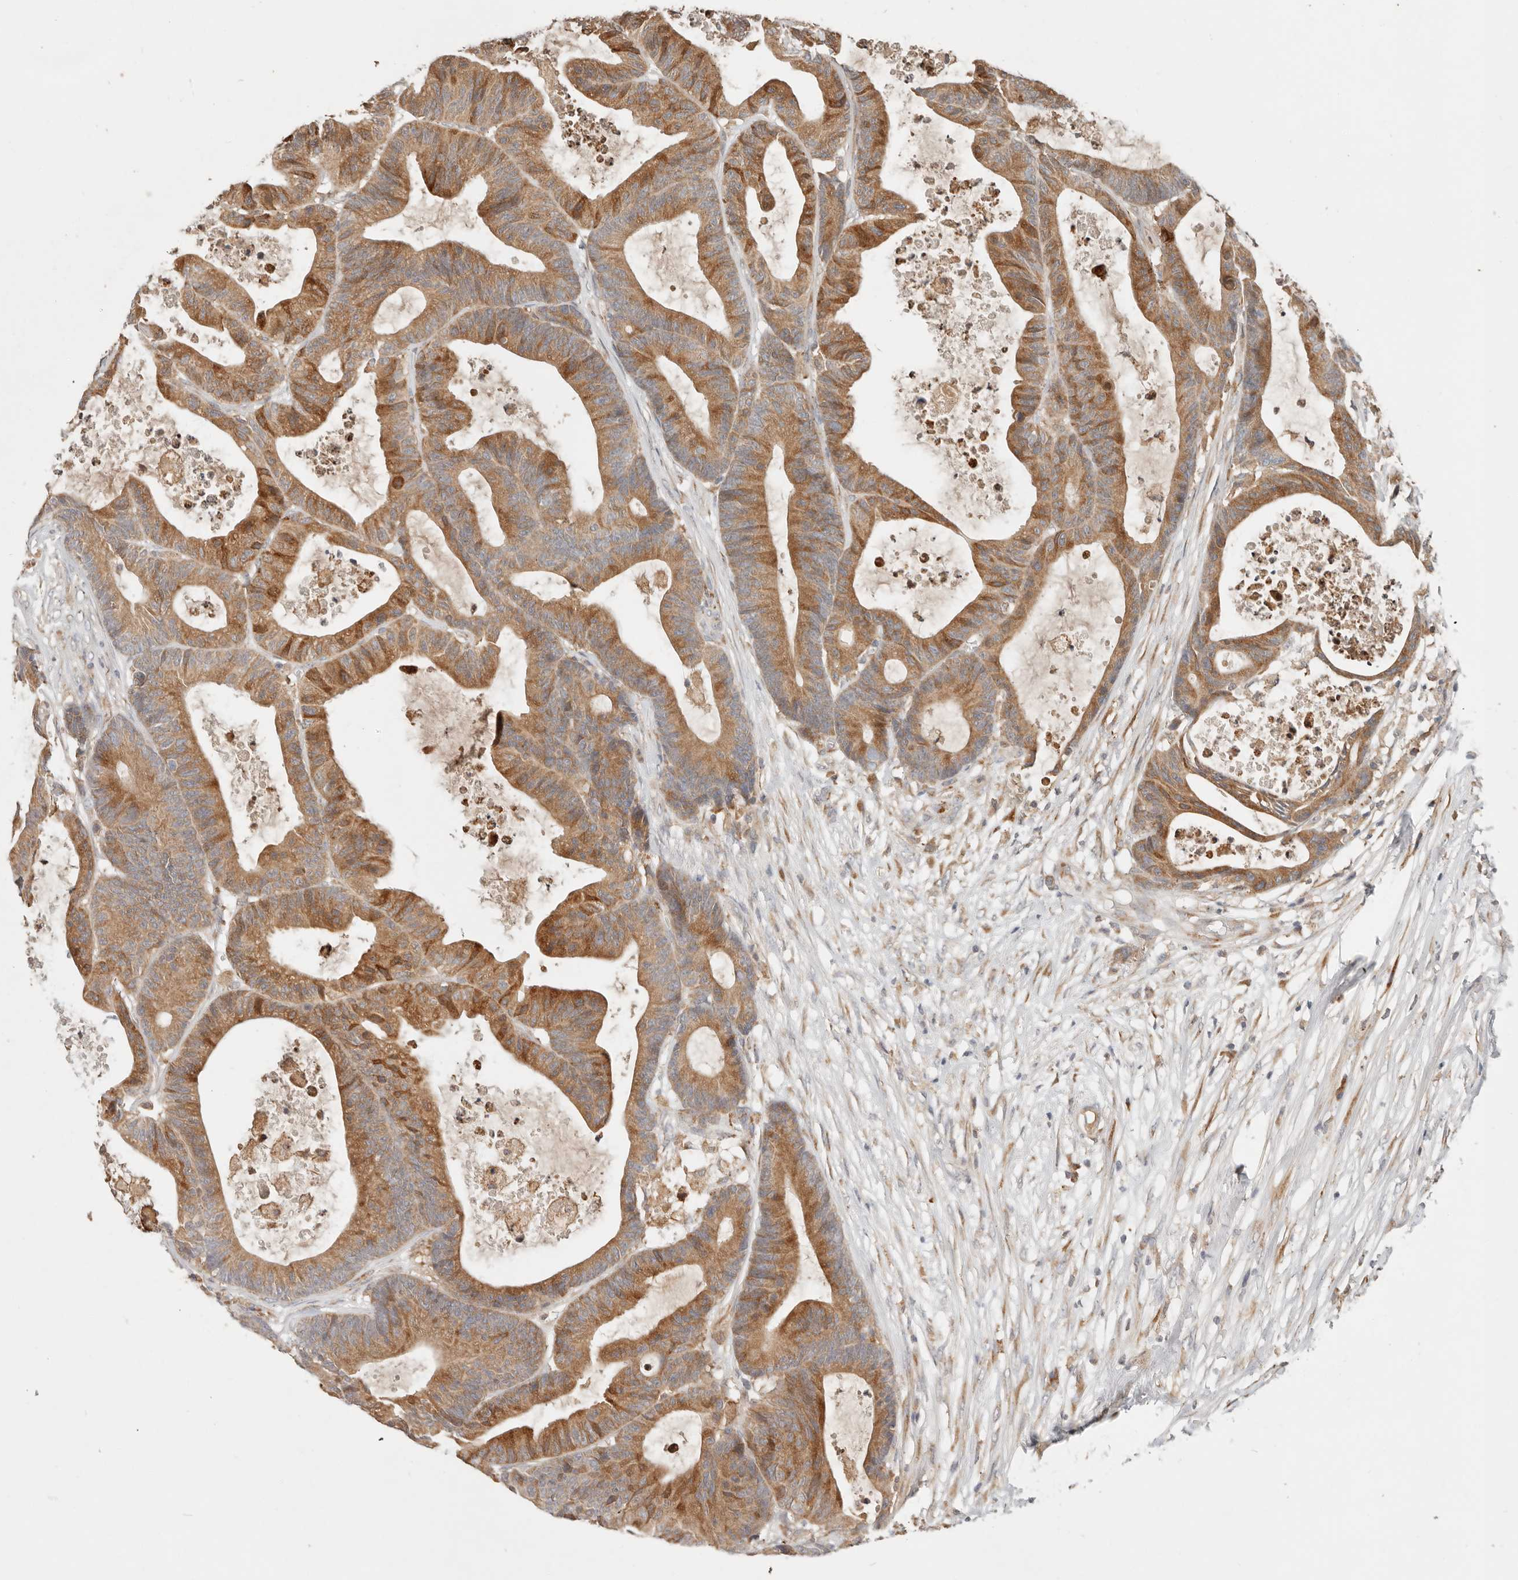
{"staining": {"intensity": "moderate", "quantity": ">75%", "location": "cytoplasmic/membranous"}, "tissue": "colorectal cancer", "cell_type": "Tumor cells", "image_type": "cancer", "snomed": [{"axis": "morphology", "description": "Adenocarcinoma, NOS"}, {"axis": "topography", "description": "Colon"}], "caption": "Protein staining shows moderate cytoplasmic/membranous expression in about >75% of tumor cells in colorectal cancer (adenocarcinoma).", "gene": "ARHGEF10L", "patient": {"sex": "female", "age": 84}}